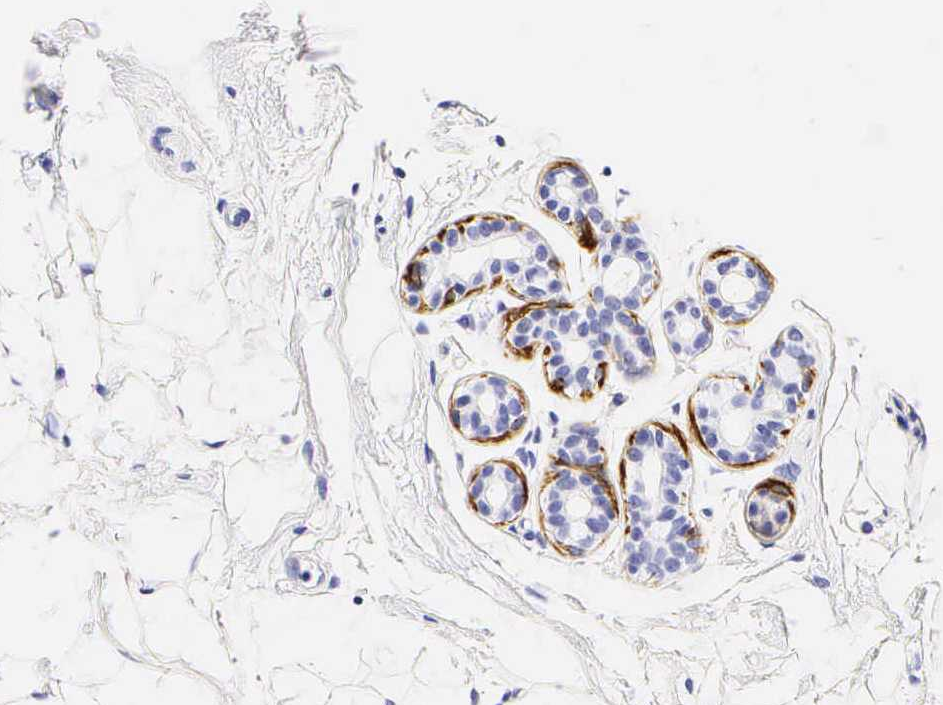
{"staining": {"intensity": "negative", "quantity": "none", "location": "none"}, "tissue": "breast cancer", "cell_type": "Tumor cells", "image_type": "cancer", "snomed": [{"axis": "morphology", "description": "Duct carcinoma"}, {"axis": "topography", "description": "Breast"}], "caption": "A high-resolution histopathology image shows immunohistochemistry (IHC) staining of breast infiltrating ductal carcinoma, which displays no significant positivity in tumor cells.", "gene": "CALD1", "patient": {"sex": "female", "age": 72}}